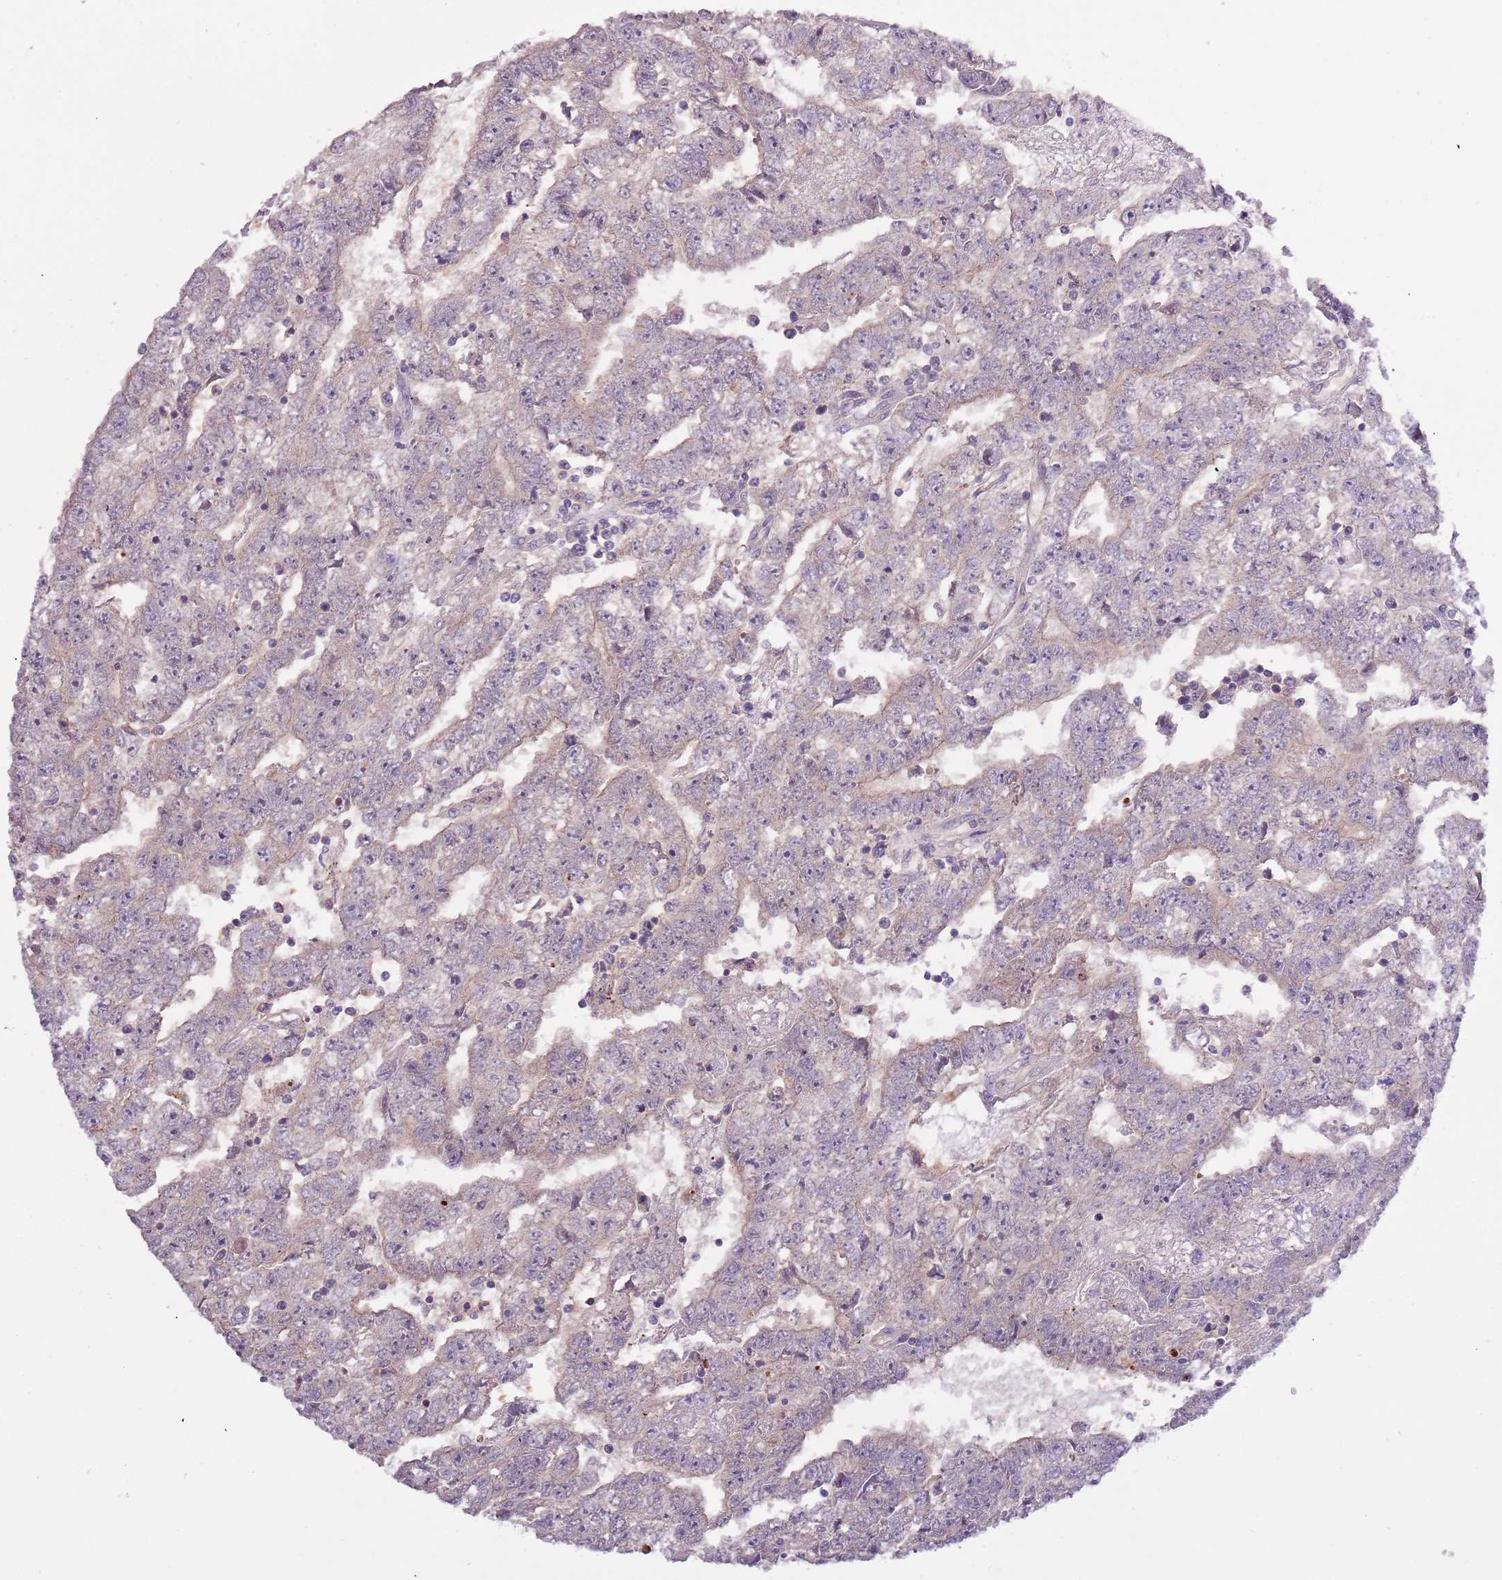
{"staining": {"intensity": "weak", "quantity": "<25%", "location": "cytoplasmic/membranous"}, "tissue": "testis cancer", "cell_type": "Tumor cells", "image_type": "cancer", "snomed": [{"axis": "morphology", "description": "Carcinoma, Embryonal, NOS"}, {"axis": "topography", "description": "Testis"}], "caption": "Immunohistochemistry photomicrograph of neoplastic tissue: embryonal carcinoma (testis) stained with DAB (3,3'-diaminobenzidine) exhibits no significant protein expression in tumor cells.", "gene": "SHROOM3", "patient": {"sex": "male", "age": 25}}